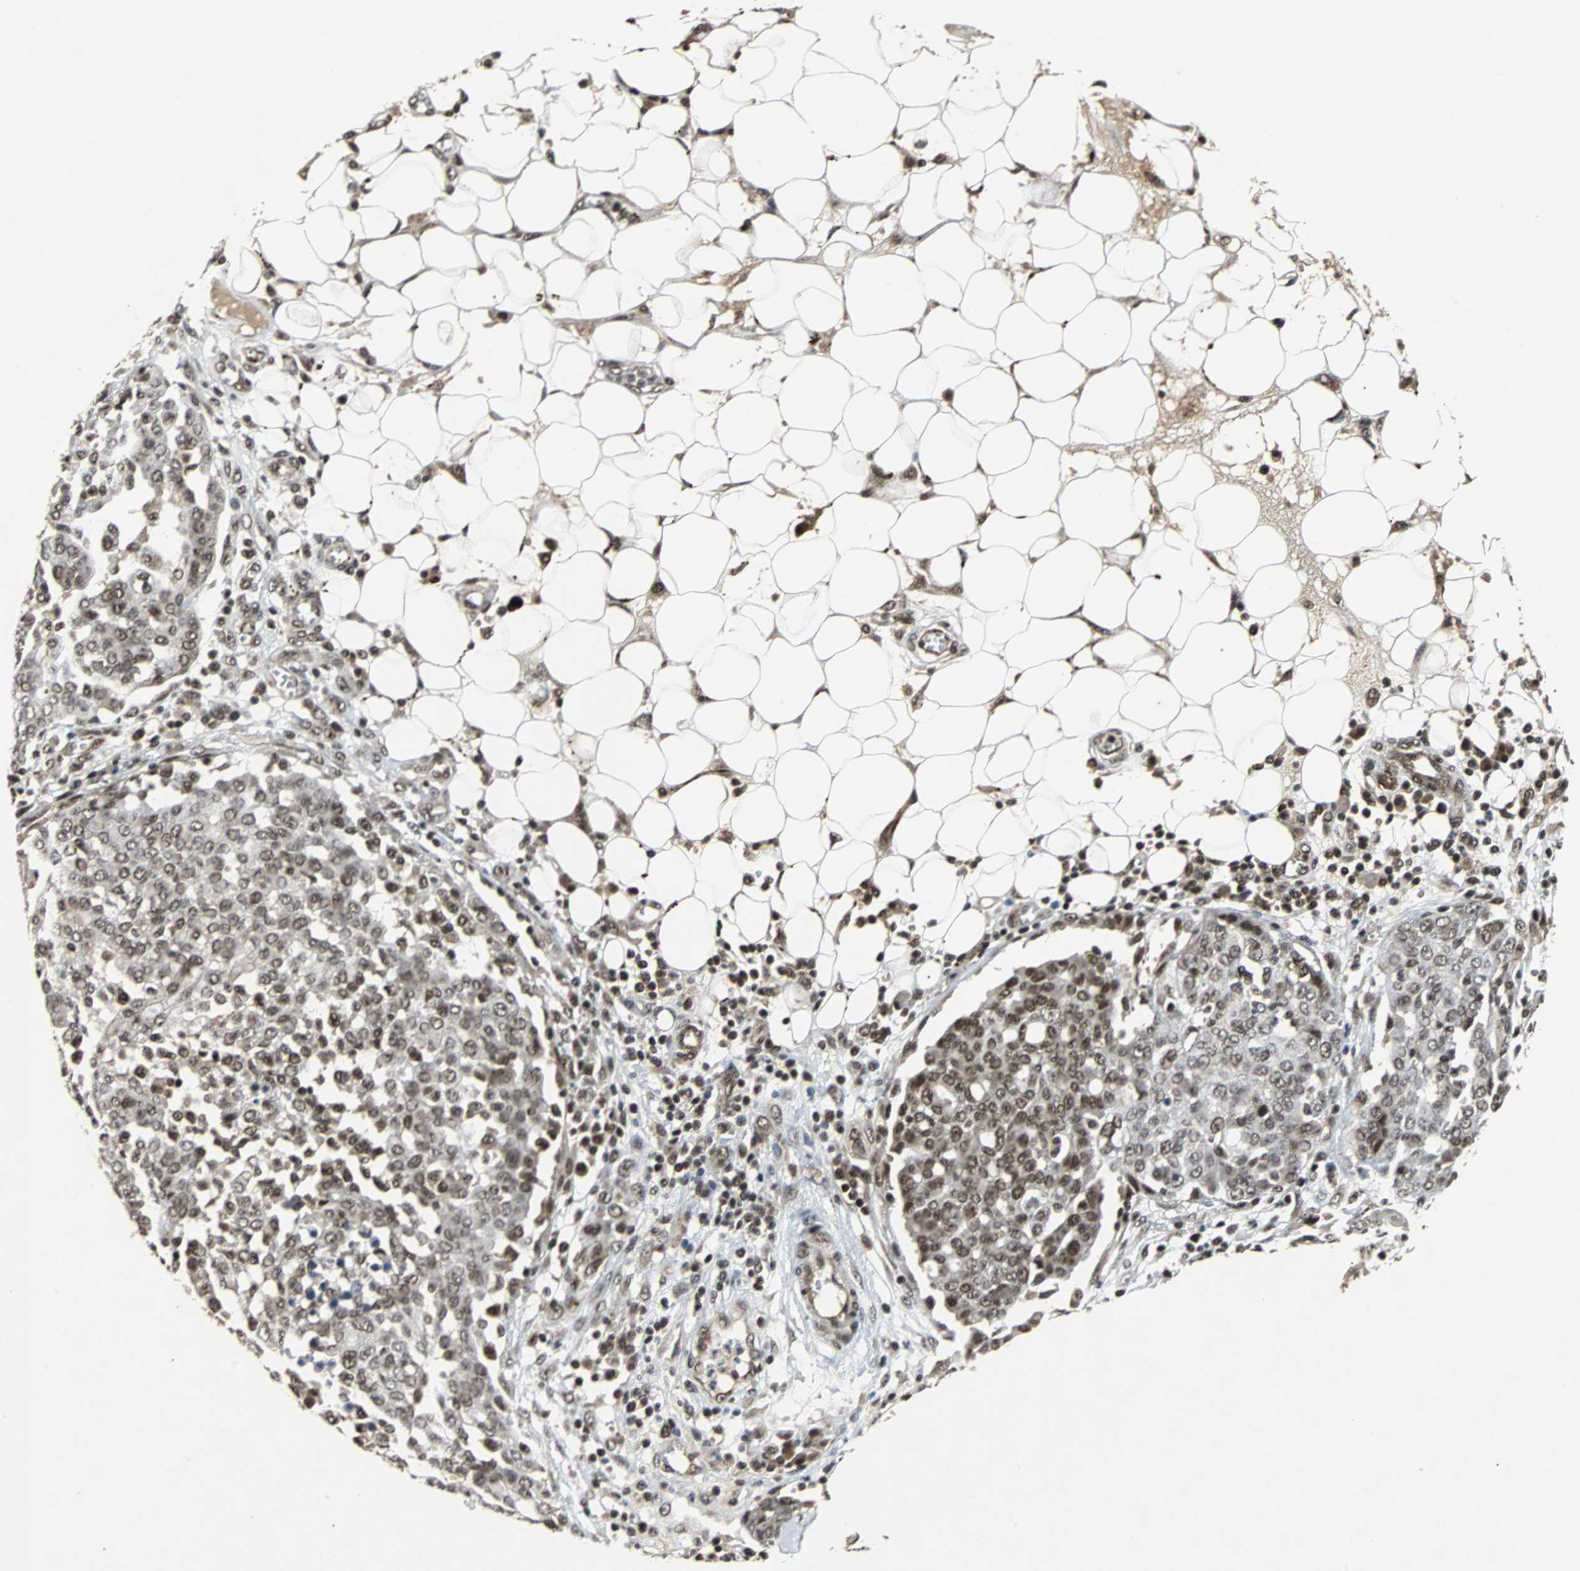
{"staining": {"intensity": "moderate", "quantity": ">75%", "location": "nuclear"}, "tissue": "ovarian cancer", "cell_type": "Tumor cells", "image_type": "cancer", "snomed": [{"axis": "morphology", "description": "Cystadenocarcinoma, serous, NOS"}, {"axis": "topography", "description": "Soft tissue"}, {"axis": "topography", "description": "Ovary"}], "caption": "A high-resolution image shows immunohistochemistry (IHC) staining of serous cystadenocarcinoma (ovarian), which demonstrates moderate nuclear staining in approximately >75% of tumor cells. (DAB IHC with brightfield microscopy, high magnification).", "gene": "TAF5", "patient": {"sex": "female", "age": 57}}